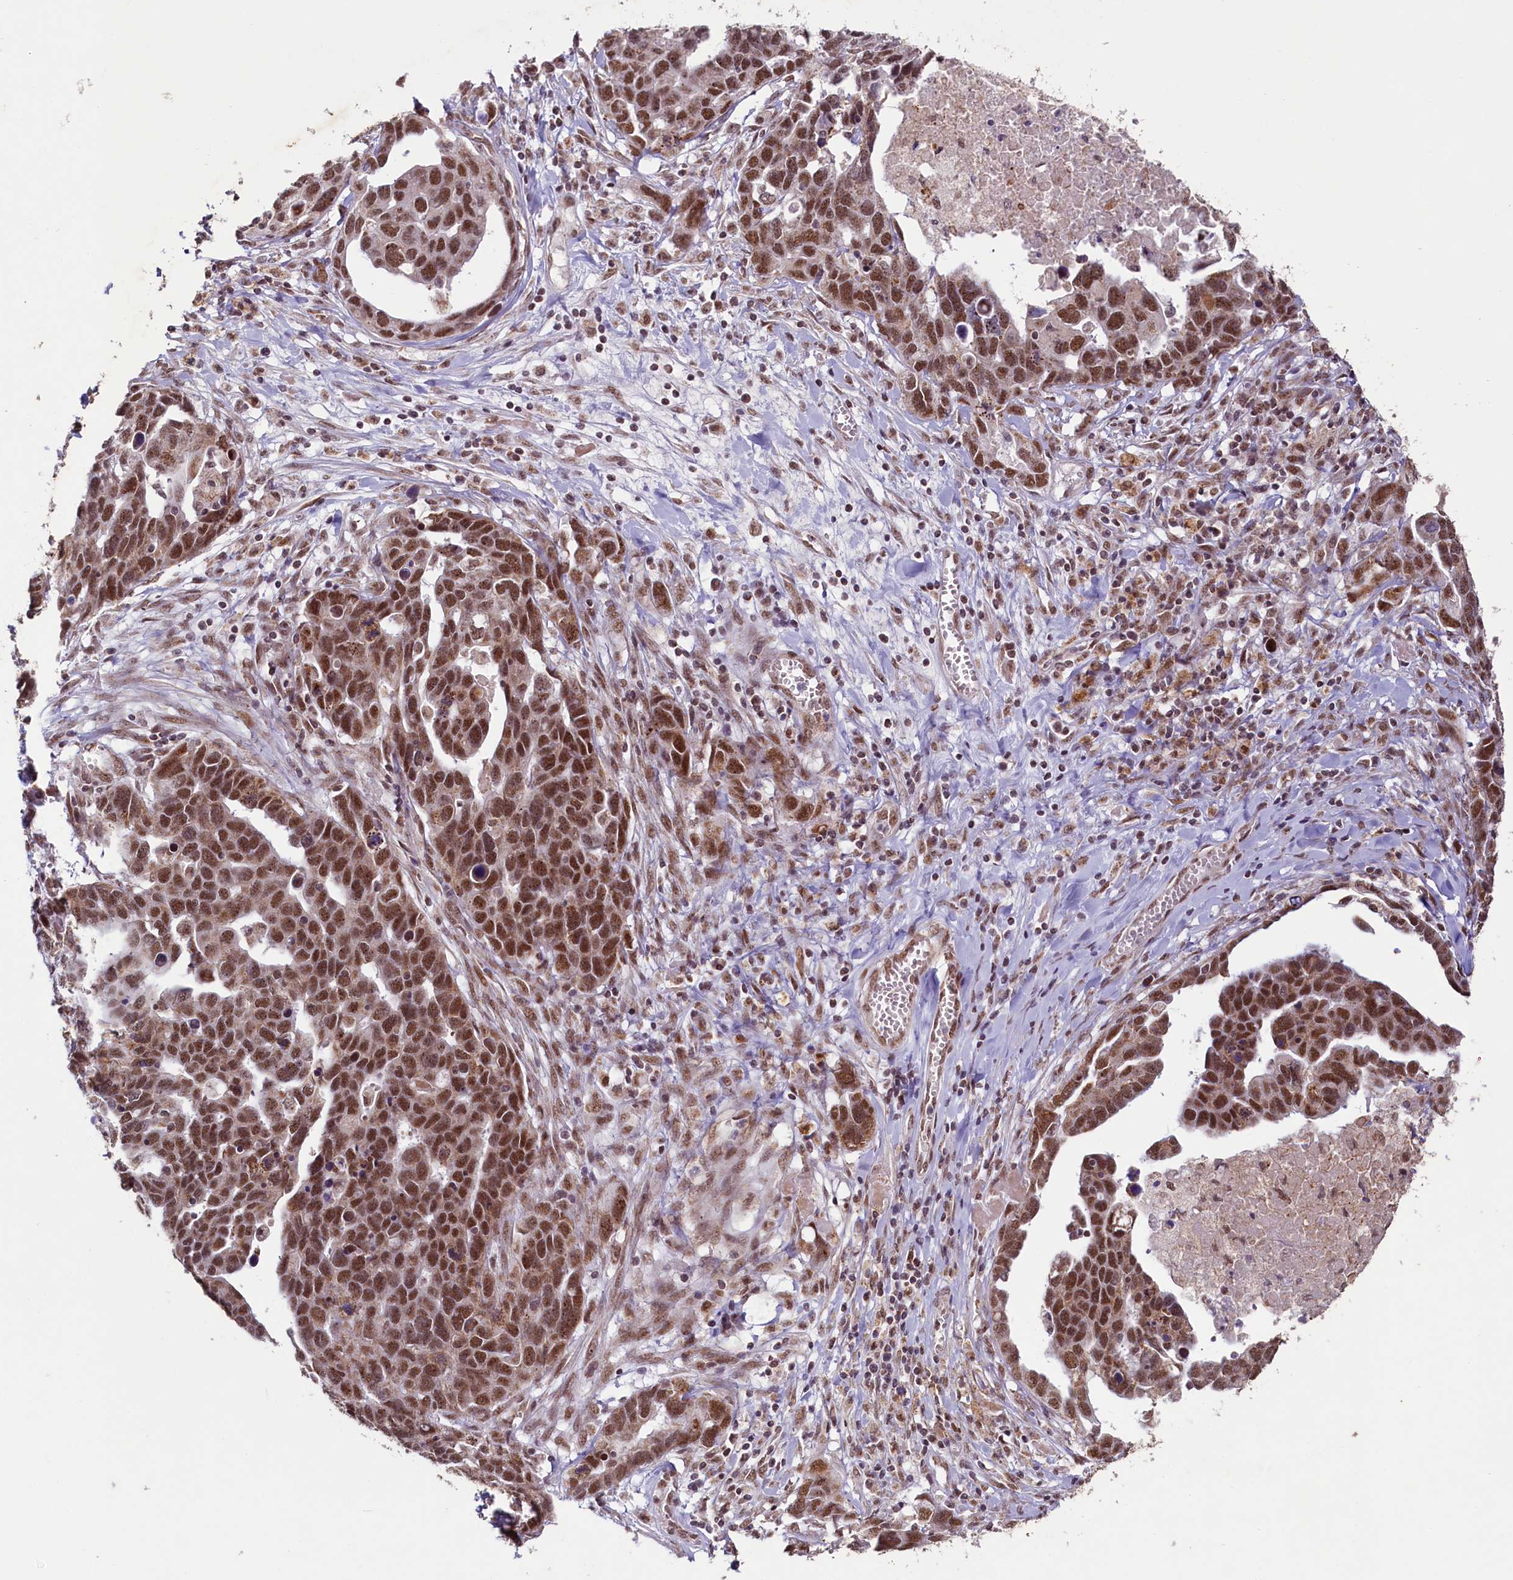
{"staining": {"intensity": "strong", "quantity": ">75%", "location": "nuclear"}, "tissue": "ovarian cancer", "cell_type": "Tumor cells", "image_type": "cancer", "snomed": [{"axis": "morphology", "description": "Cystadenocarcinoma, serous, NOS"}, {"axis": "topography", "description": "Ovary"}], "caption": "Brown immunohistochemical staining in ovarian cancer (serous cystadenocarcinoma) reveals strong nuclear positivity in approximately >75% of tumor cells.", "gene": "PDE6D", "patient": {"sex": "female", "age": 54}}